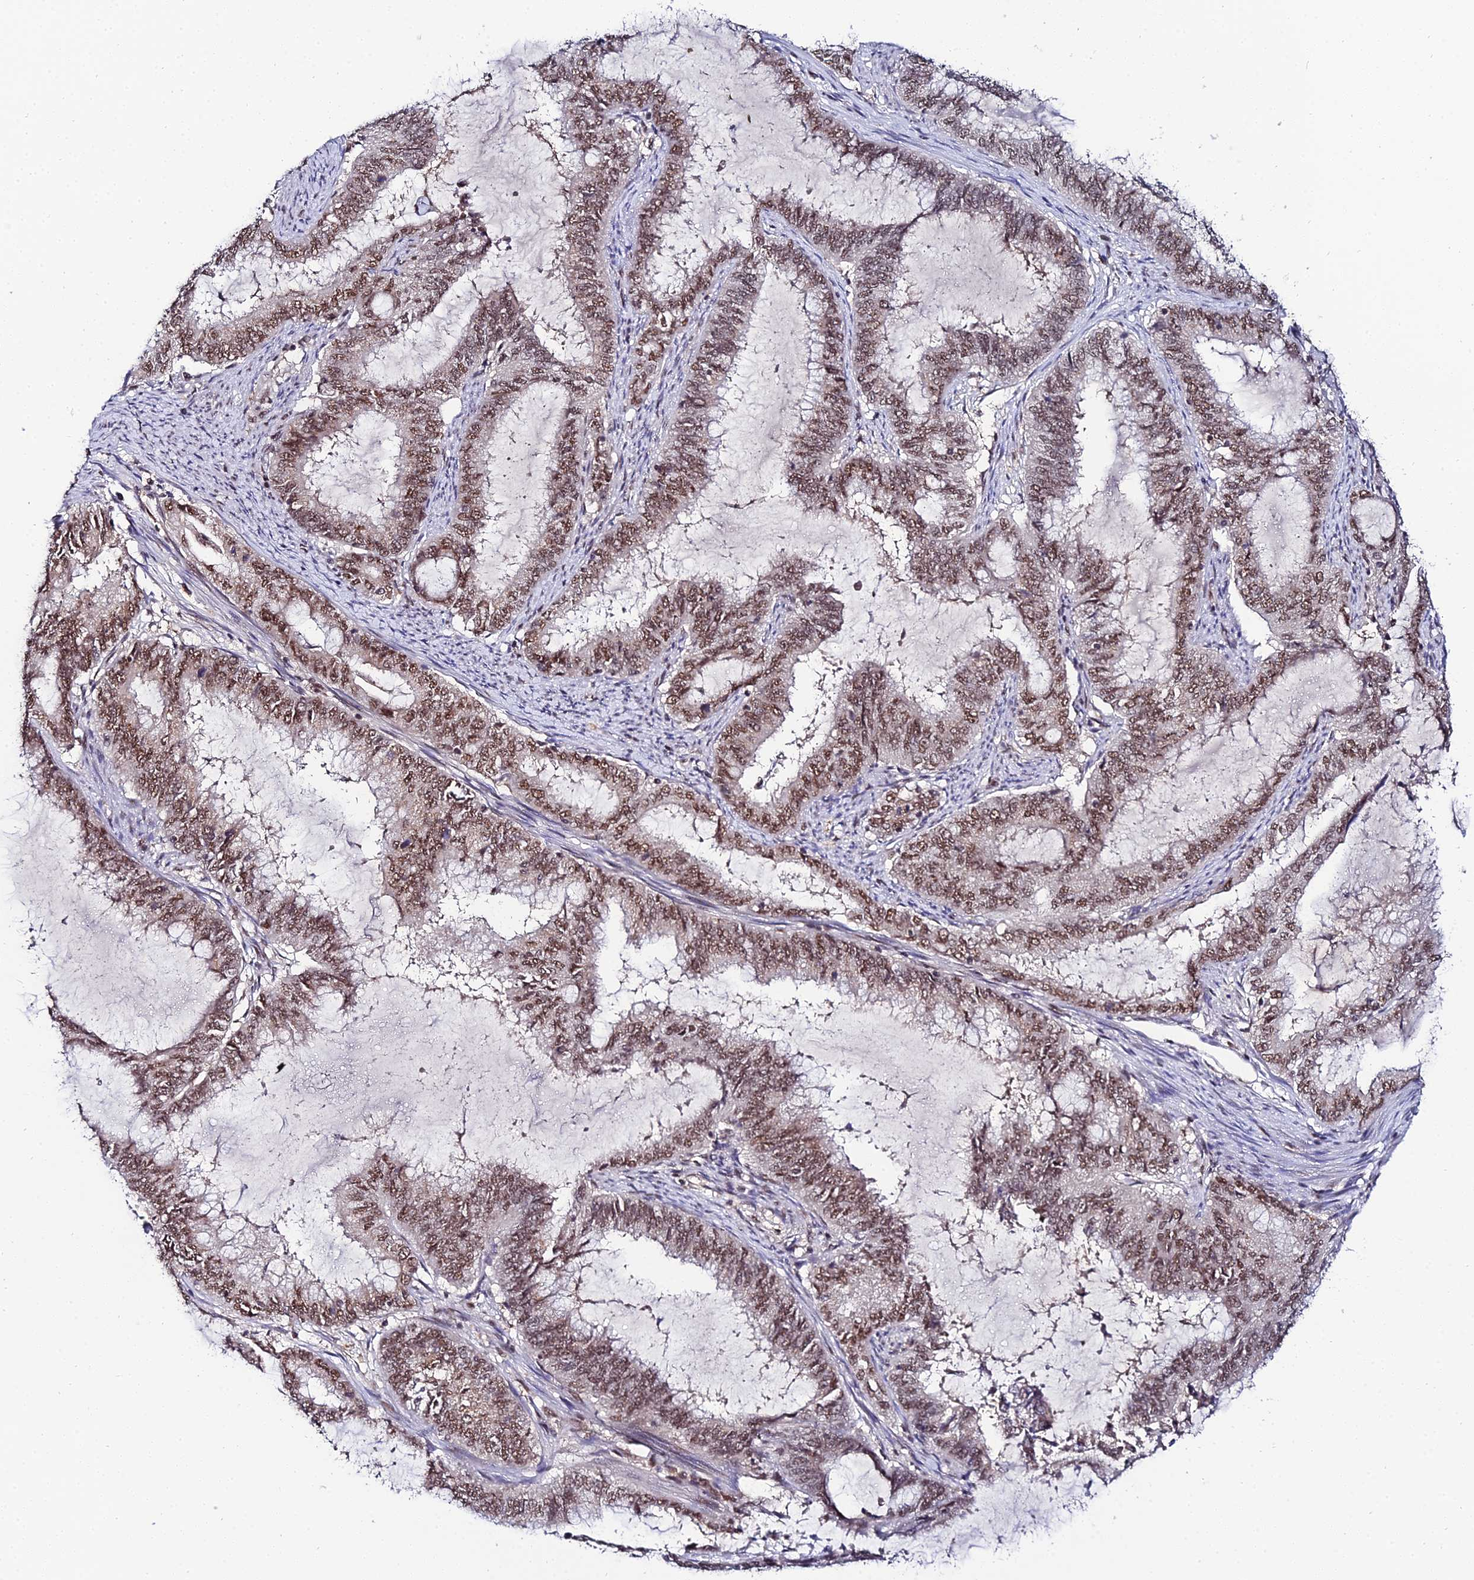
{"staining": {"intensity": "moderate", "quantity": ">75%", "location": "nuclear"}, "tissue": "endometrial cancer", "cell_type": "Tumor cells", "image_type": "cancer", "snomed": [{"axis": "morphology", "description": "Adenocarcinoma, NOS"}, {"axis": "topography", "description": "Endometrium"}], "caption": "A brown stain highlights moderate nuclear positivity of a protein in human endometrial cancer (adenocarcinoma) tumor cells.", "gene": "EXOSC3", "patient": {"sex": "female", "age": 51}}